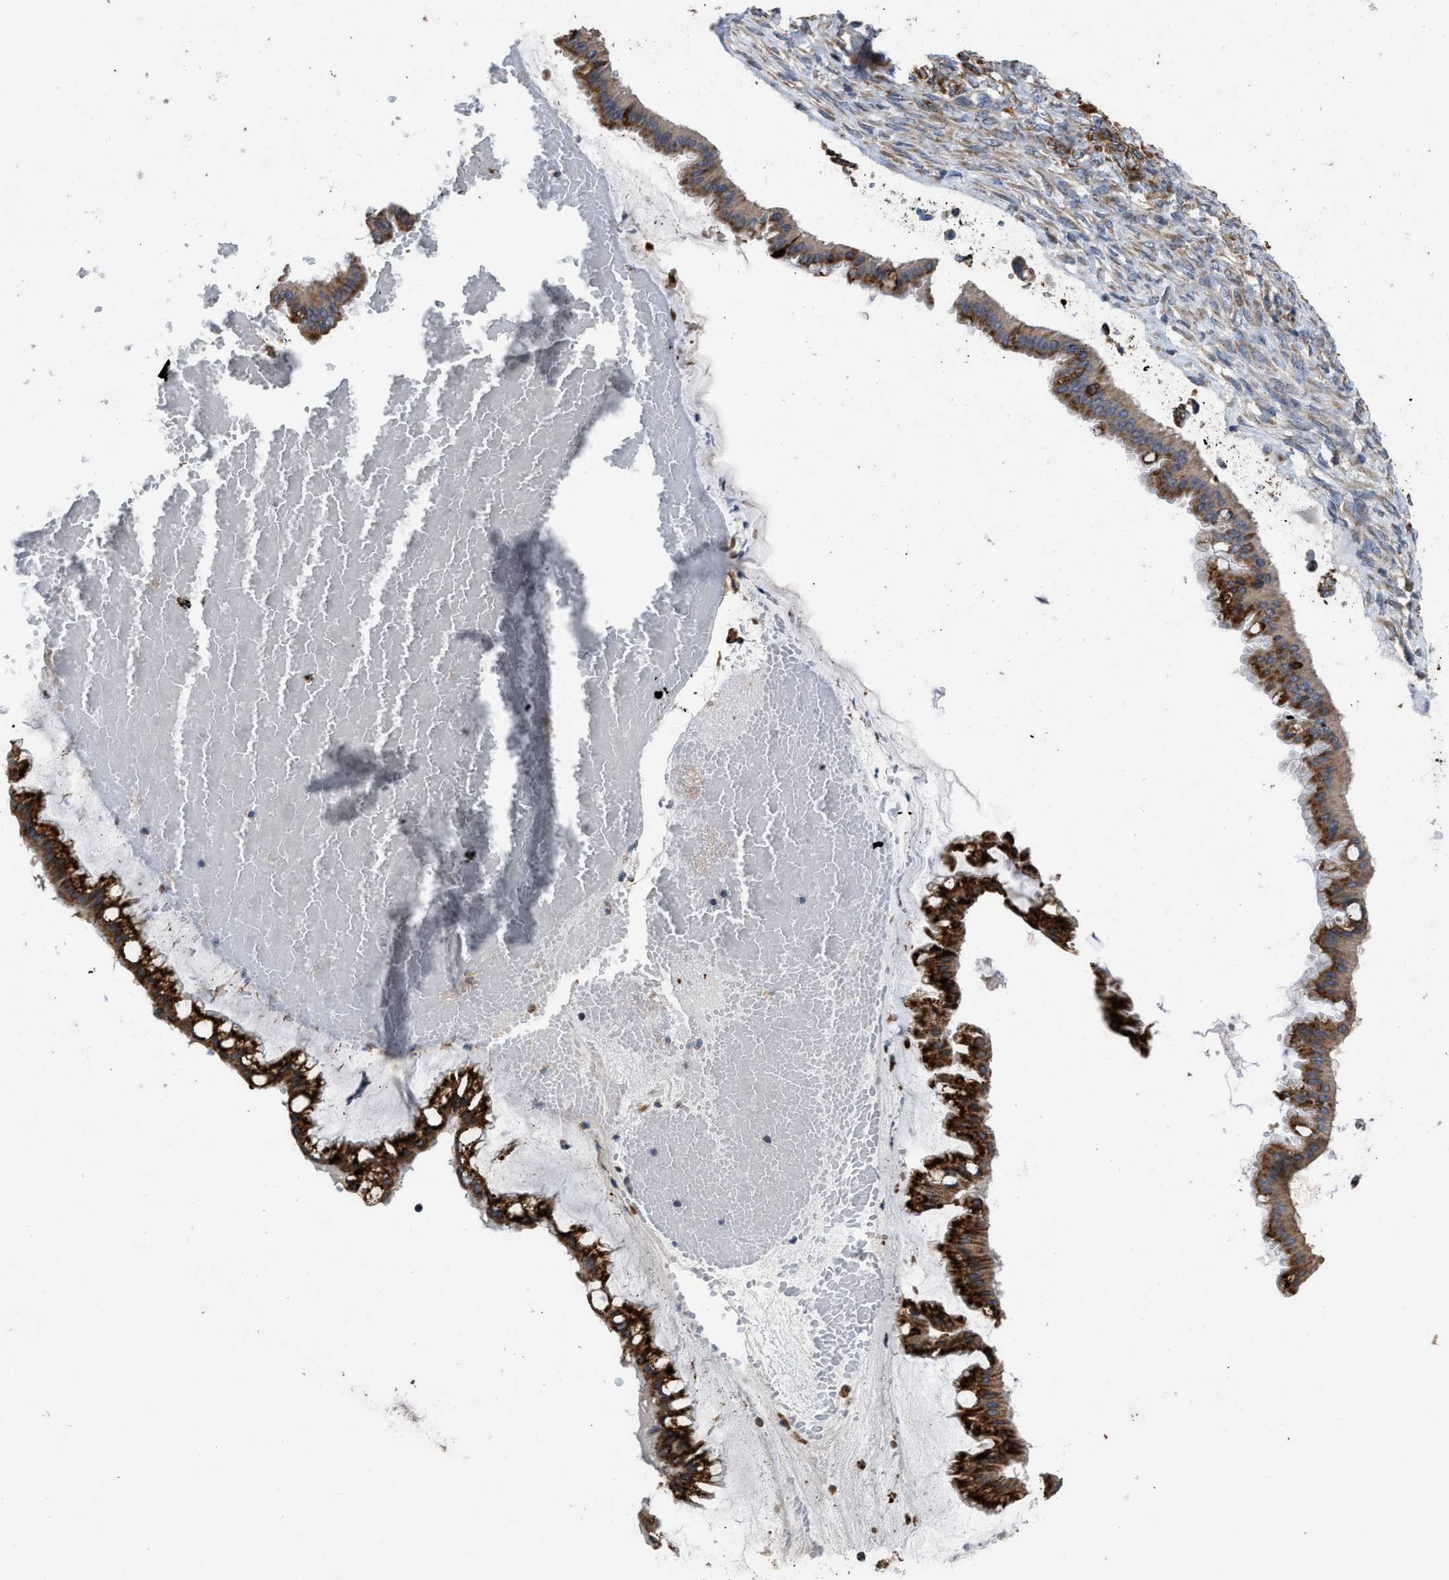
{"staining": {"intensity": "strong", "quantity": ">75%", "location": "cytoplasmic/membranous"}, "tissue": "ovarian cancer", "cell_type": "Tumor cells", "image_type": "cancer", "snomed": [{"axis": "morphology", "description": "Cystadenocarcinoma, mucinous, NOS"}, {"axis": "topography", "description": "Ovary"}], "caption": "About >75% of tumor cells in human ovarian cancer (mucinous cystadenocarcinoma) show strong cytoplasmic/membranous protein expression as visualized by brown immunohistochemical staining.", "gene": "AK2", "patient": {"sex": "female", "age": 73}}